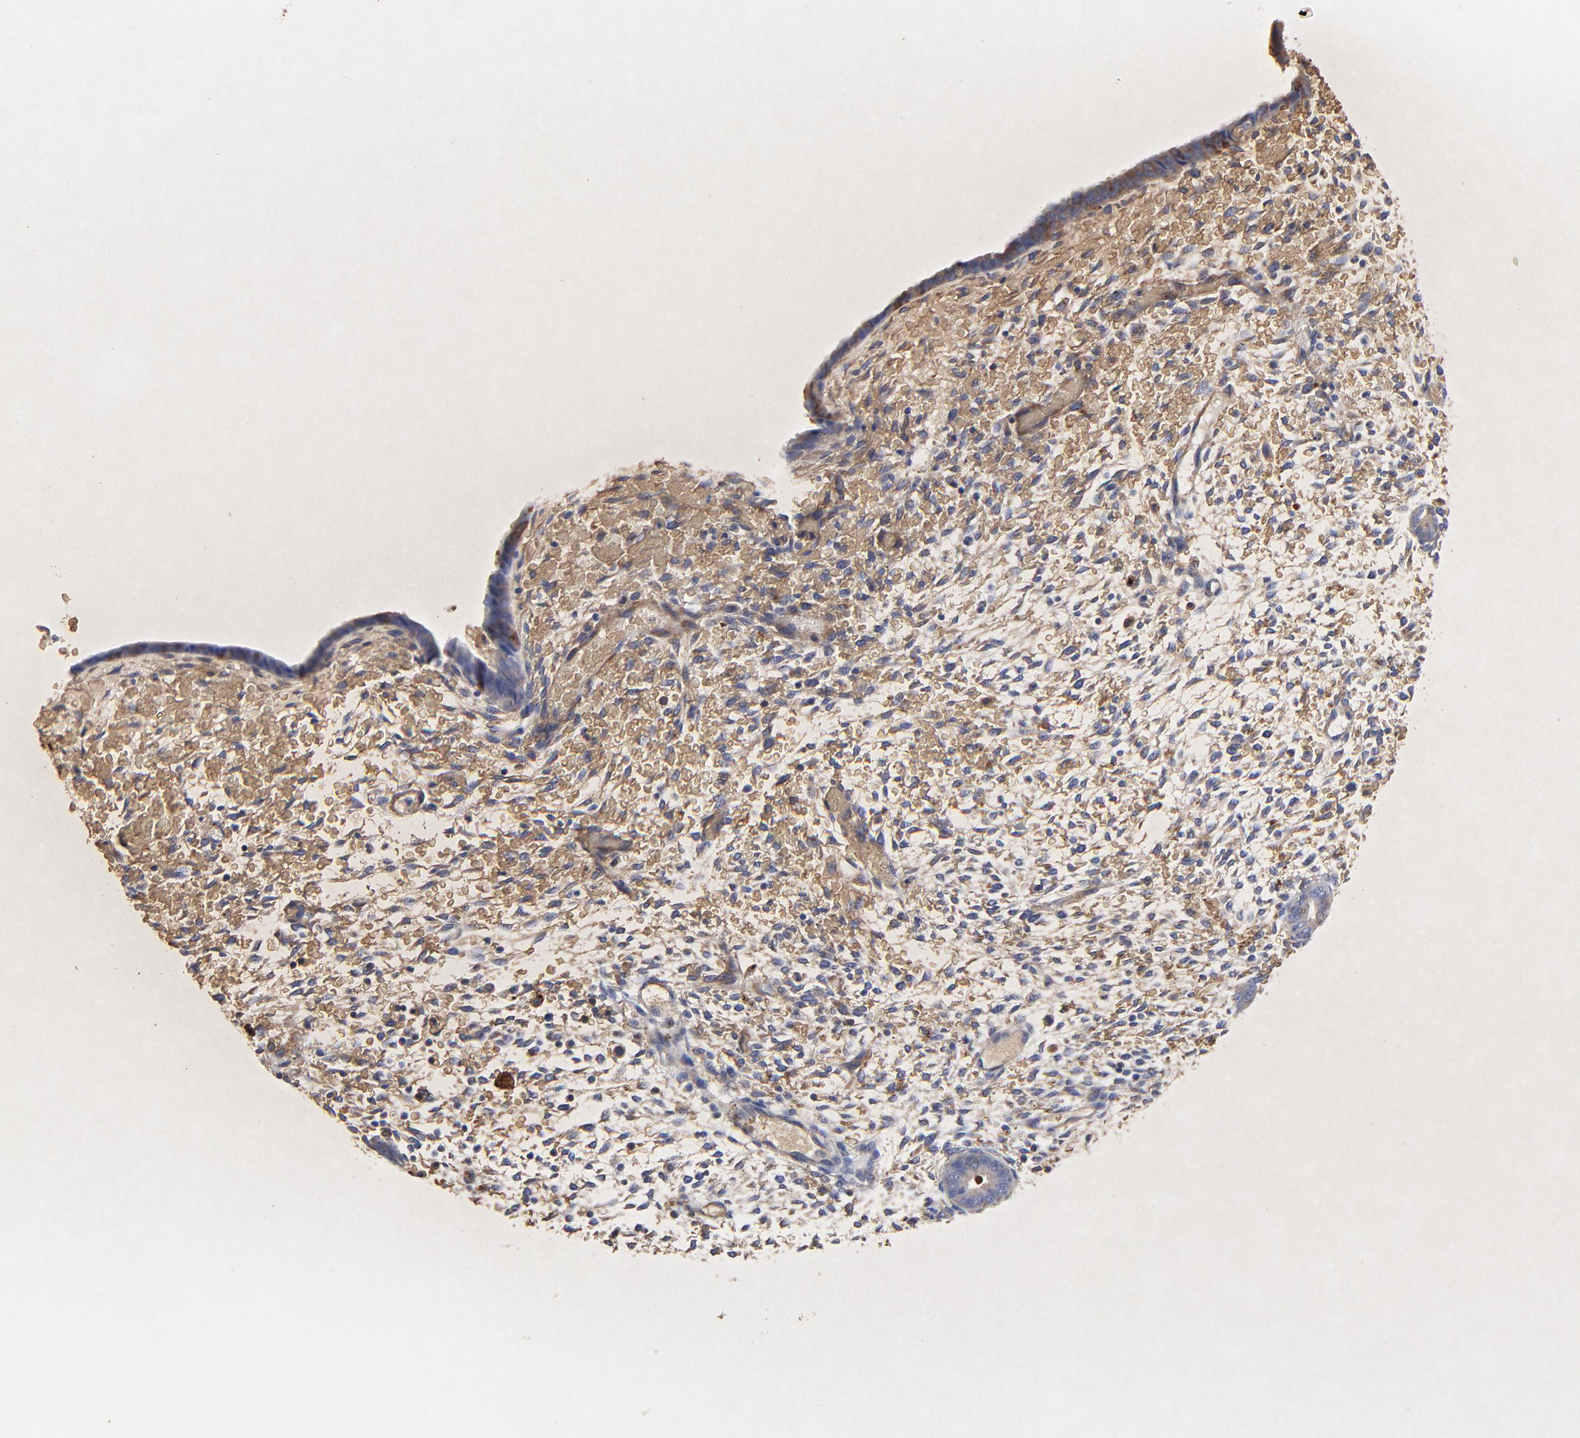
{"staining": {"intensity": "negative", "quantity": "none", "location": "none"}, "tissue": "endometrium", "cell_type": "Cells in endometrial stroma", "image_type": "normal", "snomed": [{"axis": "morphology", "description": "Normal tissue, NOS"}, {"axis": "topography", "description": "Endometrium"}], "caption": "A high-resolution micrograph shows immunohistochemistry staining of benign endometrium, which displays no significant expression in cells in endometrial stroma. (DAB immunohistochemistry with hematoxylin counter stain).", "gene": "PAG1", "patient": {"sex": "female", "age": 42}}